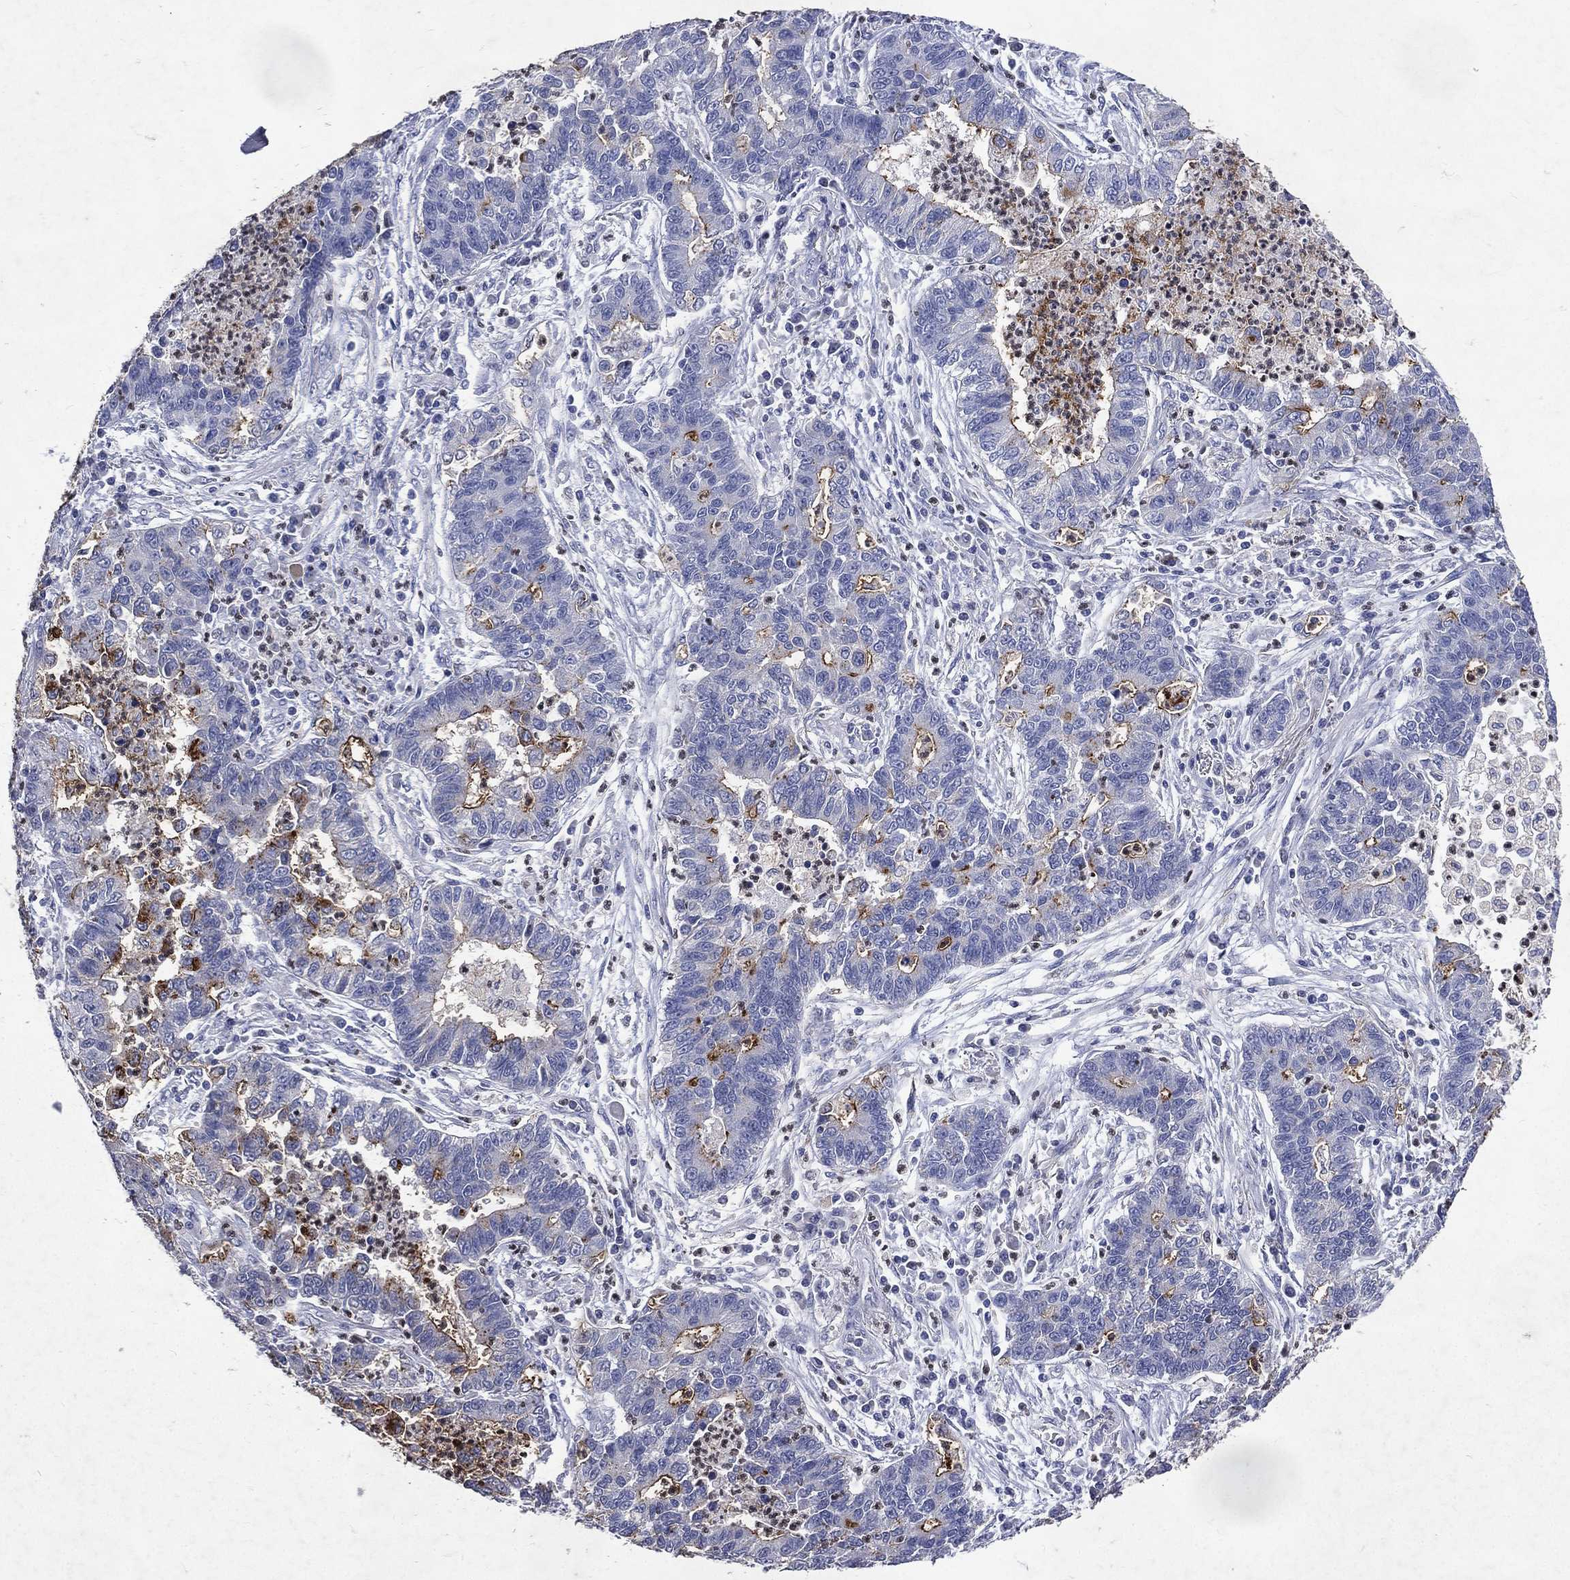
{"staining": {"intensity": "moderate", "quantity": "<25%", "location": "cytoplasmic/membranous"}, "tissue": "lung cancer", "cell_type": "Tumor cells", "image_type": "cancer", "snomed": [{"axis": "morphology", "description": "Adenocarcinoma, NOS"}, {"axis": "topography", "description": "Lung"}], "caption": "About <25% of tumor cells in lung cancer (adenocarcinoma) show moderate cytoplasmic/membranous protein expression as visualized by brown immunohistochemical staining.", "gene": "SLC34A2", "patient": {"sex": "female", "age": 57}}